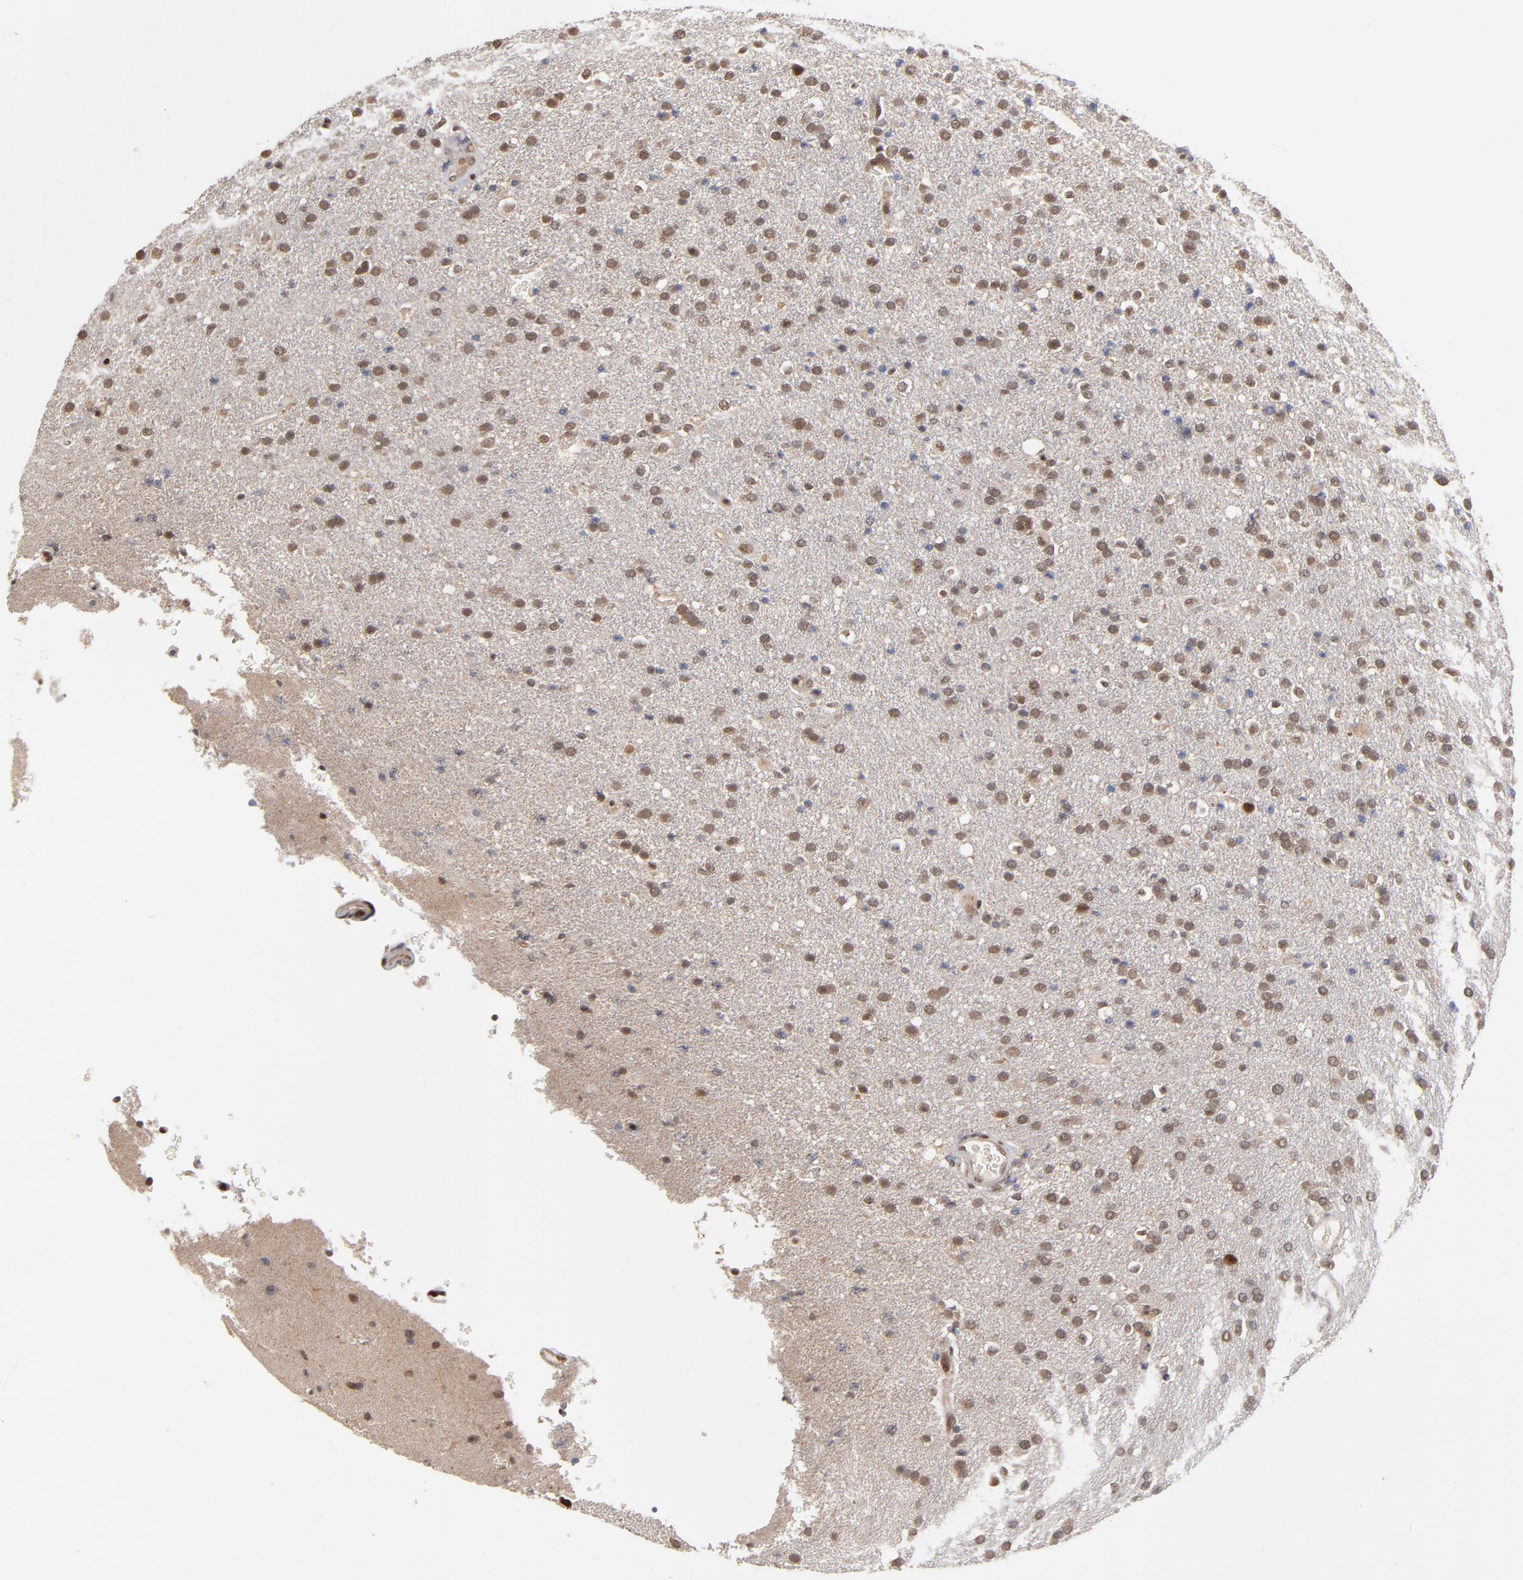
{"staining": {"intensity": "moderate", "quantity": "25%-75%", "location": "nuclear"}, "tissue": "glioma", "cell_type": "Tumor cells", "image_type": "cancer", "snomed": [{"axis": "morphology", "description": "Glioma, malignant, High grade"}, {"axis": "topography", "description": "Brain"}], "caption": "Protein staining of malignant glioma (high-grade) tissue exhibits moderate nuclear positivity in about 25%-75% of tumor cells.", "gene": "HUWE1", "patient": {"sex": "male", "age": 33}}